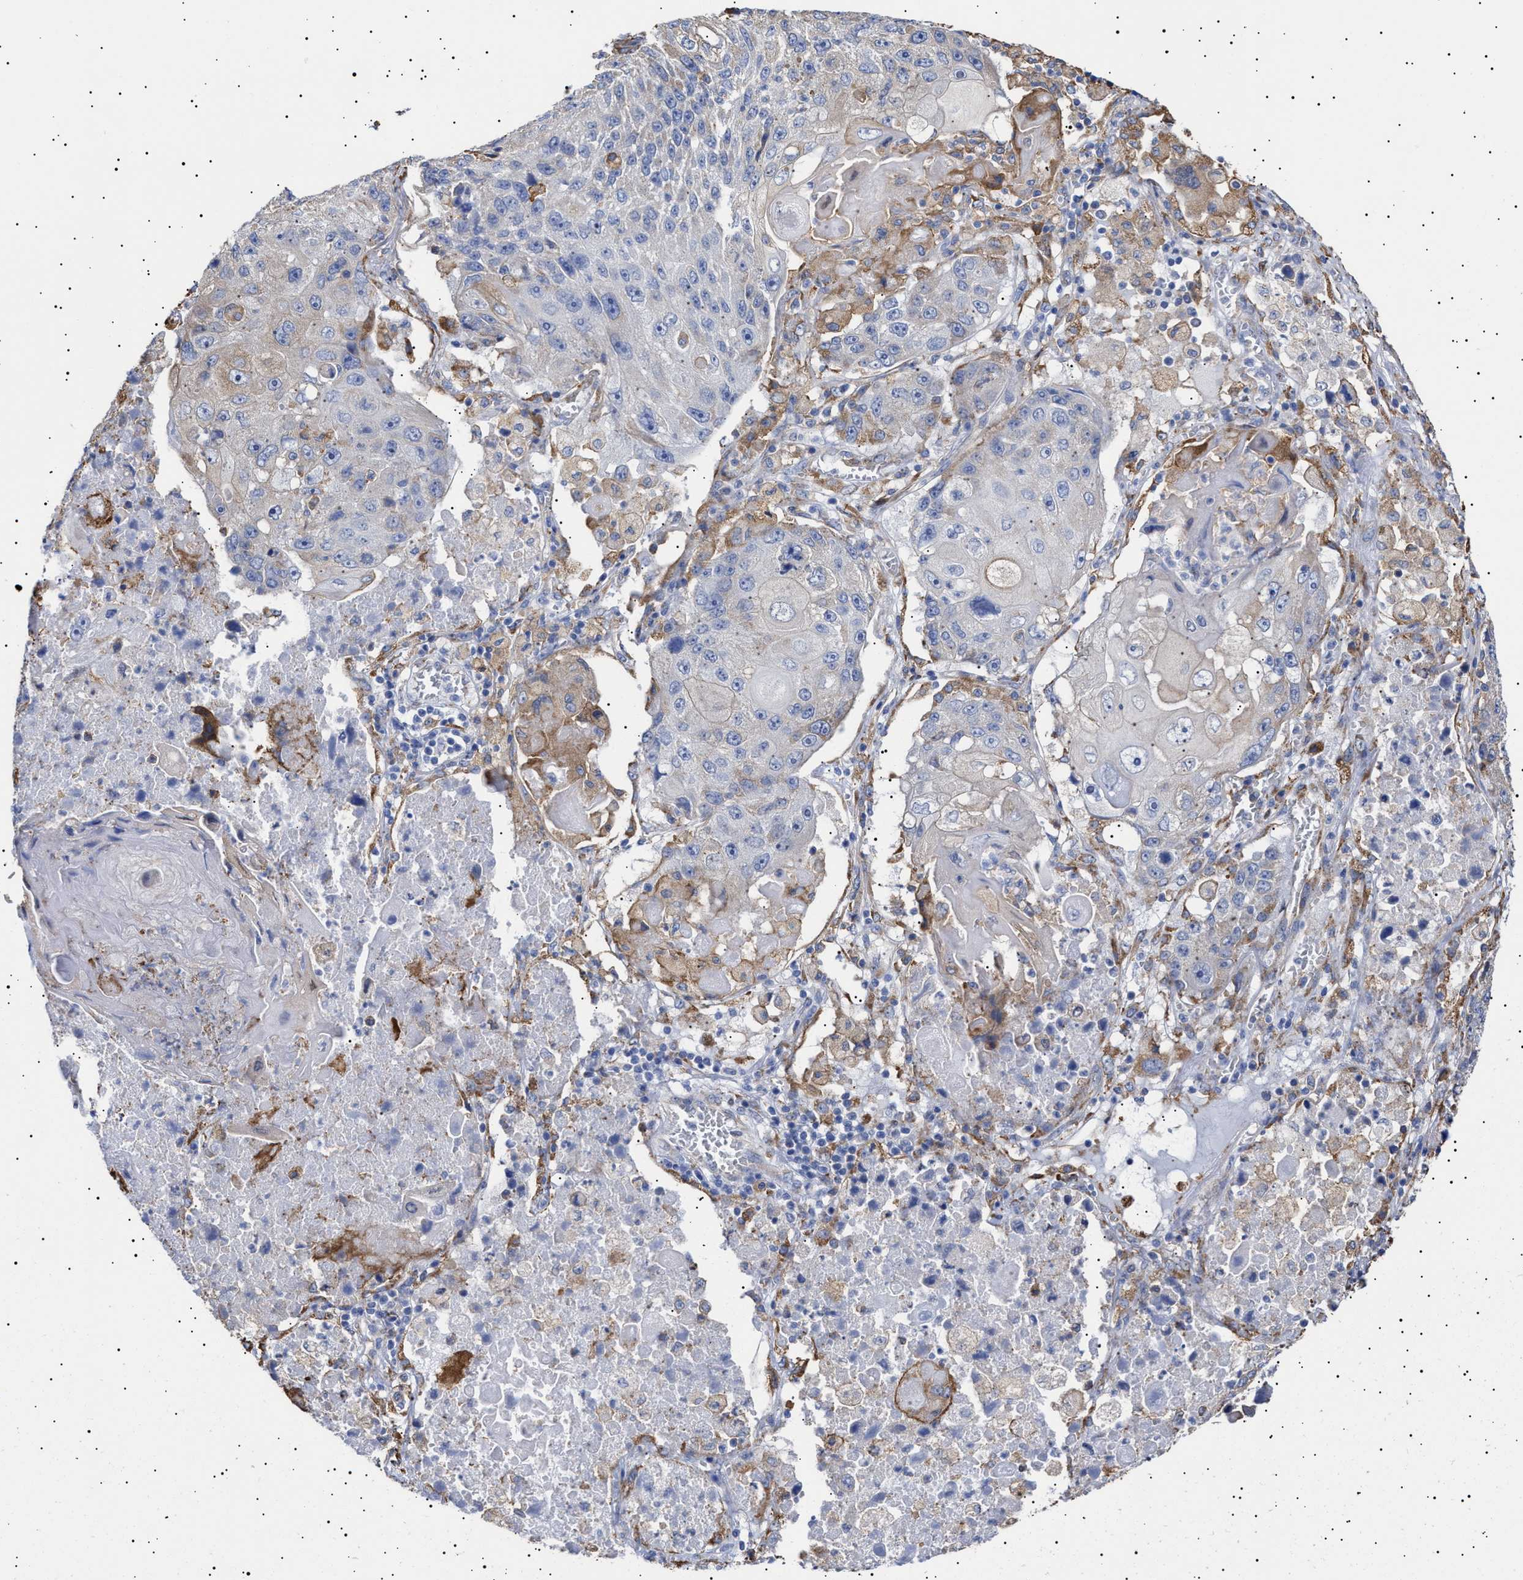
{"staining": {"intensity": "weak", "quantity": "<25%", "location": "cytoplasmic/membranous"}, "tissue": "lung cancer", "cell_type": "Tumor cells", "image_type": "cancer", "snomed": [{"axis": "morphology", "description": "Squamous cell carcinoma, NOS"}, {"axis": "topography", "description": "Lung"}], "caption": "There is no significant positivity in tumor cells of lung cancer (squamous cell carcinoma). (DAB (3,3'-diaminobenzidine) immunohistochemistry visualized using brightfield microscopy, high magnification).", "gene": "ERCC6L2", "patient": {"sex": "male", "age": 61}}